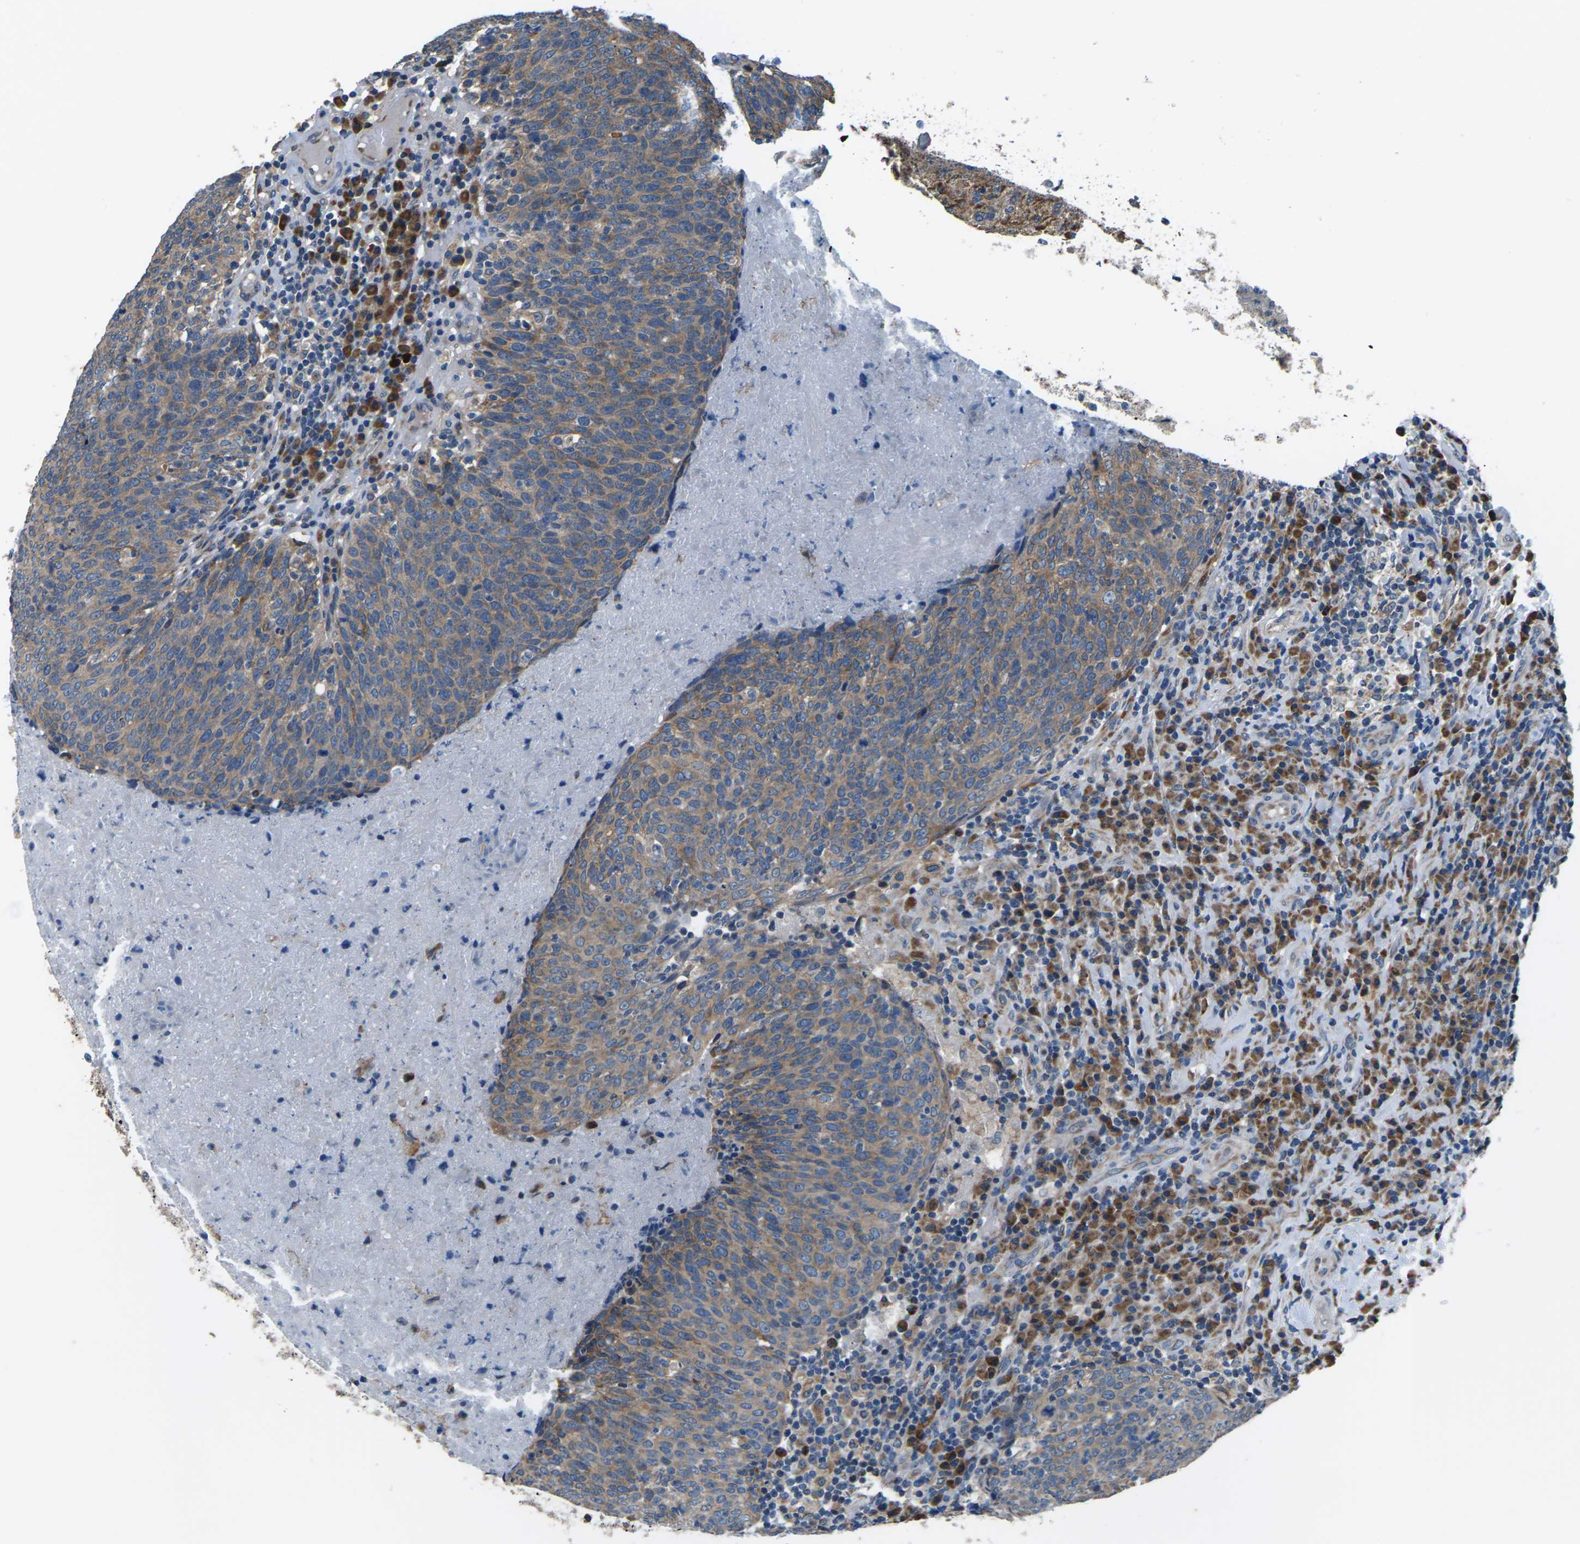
{"staining": {"intensity": "moderate", "quantity": ">75%", "location": "cytoplasmic/membranous"}, "tissue": "head and neck cancer", "cell_type": "Tumor cells", "image_type": "cancer", "snomed": [{"axis": "morphology", "description": "Squamous cell carcinoma, NOS"}, {"axis": "morphology", "description": "Squamous cell carcinoma, metastatic, NOS"}, {"axis": "topography", "description": "Lymph node"}, {"axis": "topography", "description": "Head-Neck"}], "caption": "There is medium levels of moderate cytoplasmic/membranous expression in tumor cells of head and neck cancer, as demonstrated by immunohistochemical staining (brown color).", "gene": "GABRP", "patient": {"sex": "male", "age": 62}}